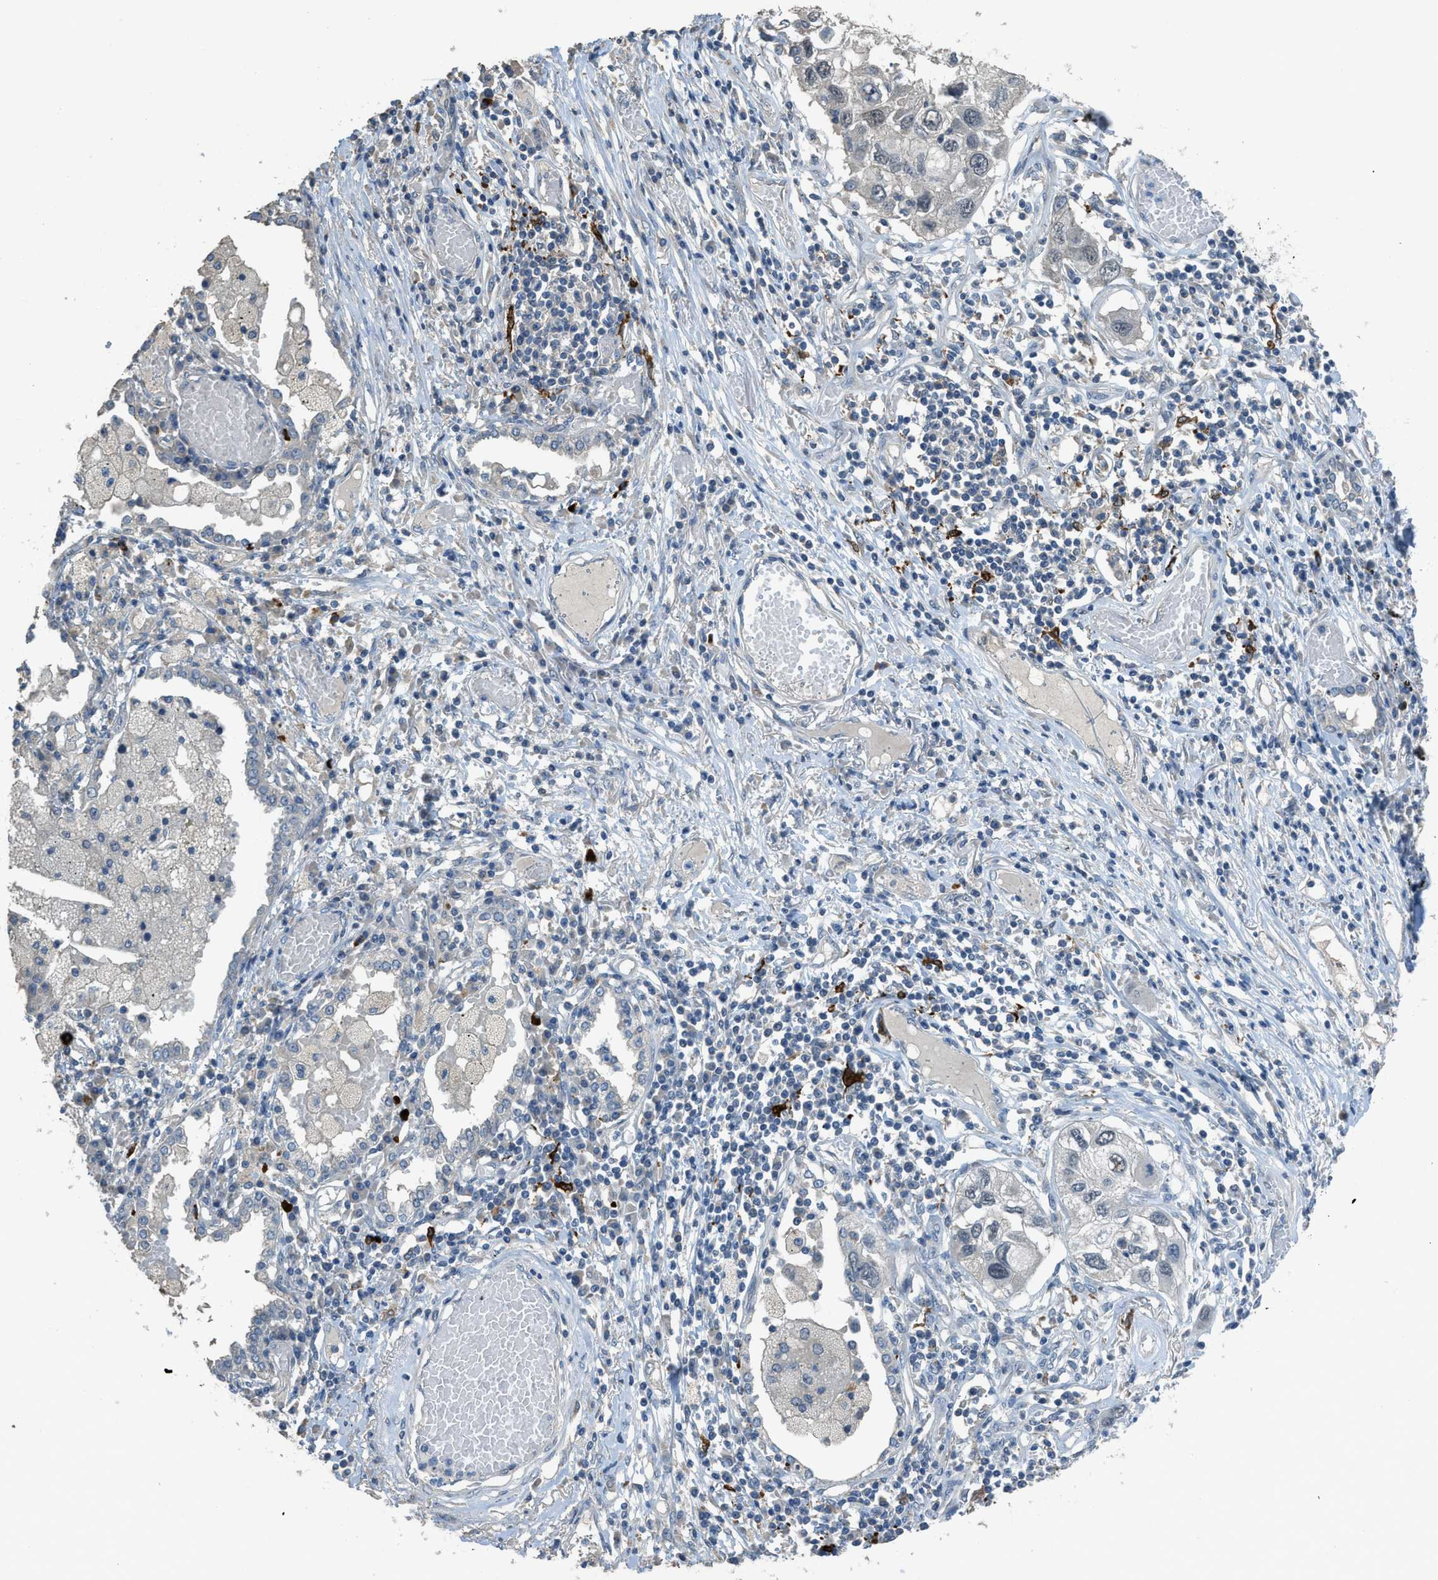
{"staining": {"intensity": "weak", "quantity": "<25%", "location": "nuclear"}, "tissue": "lung cancer", "cell_type": "Tumor cells", "image_type": "cancer", "snomed": [{"axis": "morphology", "description": "Squamous cell carcinoma, NOS"}, {"axis": "topography", "description": "Lung"}], "caption": "The image displays no staining of tumor cells in lung cancer. (DAB (3,3'-diaminobenzidine) immunohistochemistry, high magnification).", "gene": "TIMD4", "patient": {"sex": "male", "age": 71}}